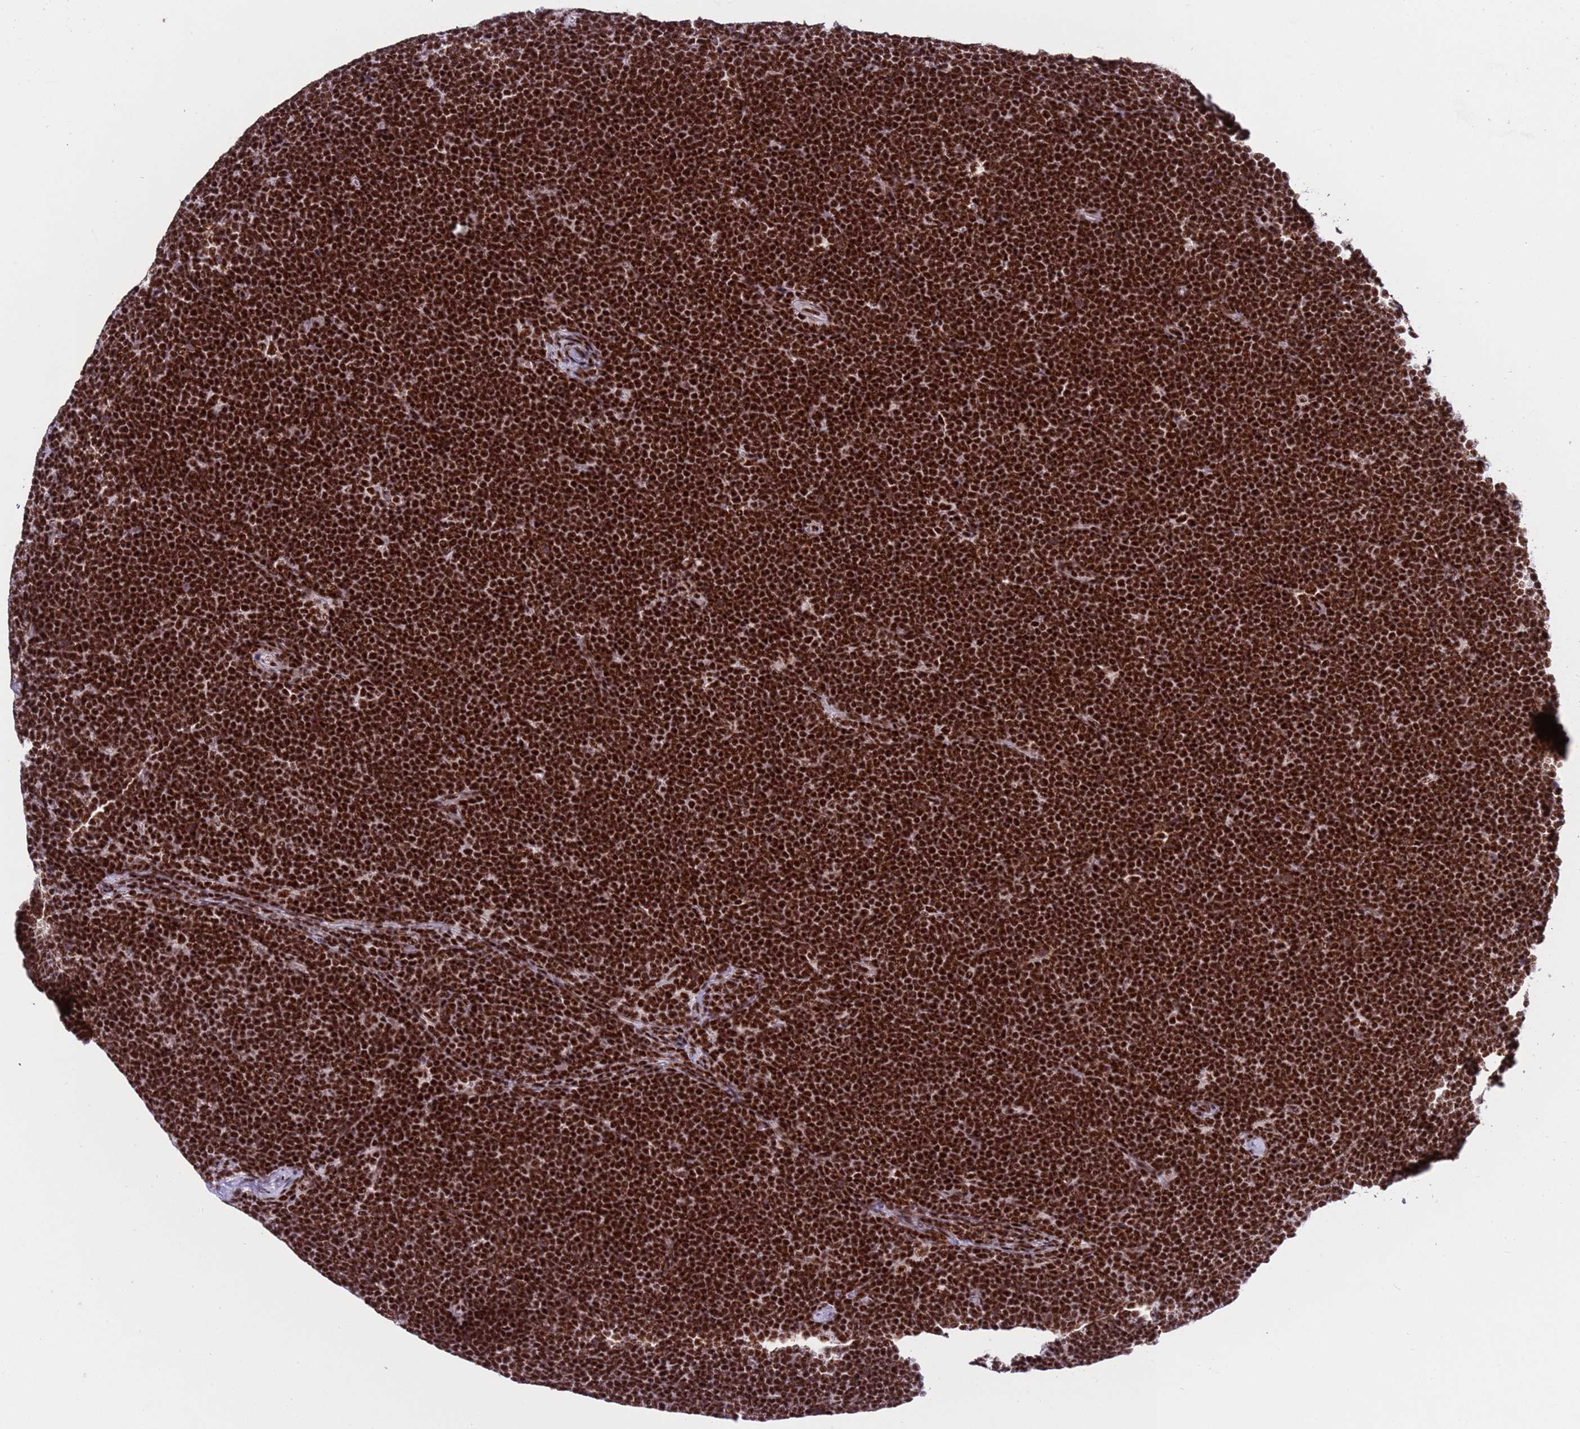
{"staining": {"intensity": "strong", "quantity": ">75%", "location": "nuclear"}, "tissue": "lymphoma", "cell_type": "Tumor cells", "image_type": "cancer", "snomed": [{"axis": "morphology", "description": "Malignant lymphoma, non-Hodgkin's type, High grade"}, {"axis": "topography", "description": "Lymph node"}], "caption": "DAB immunohistochemical staining of human high-grade malignant lymphoma, non-Hodgkin's type reveals strong nuclear protein positivity in approximately >75% of tumor cells.", "gene": "THOC2", "patient": {"sex": "male", "age": 13}}